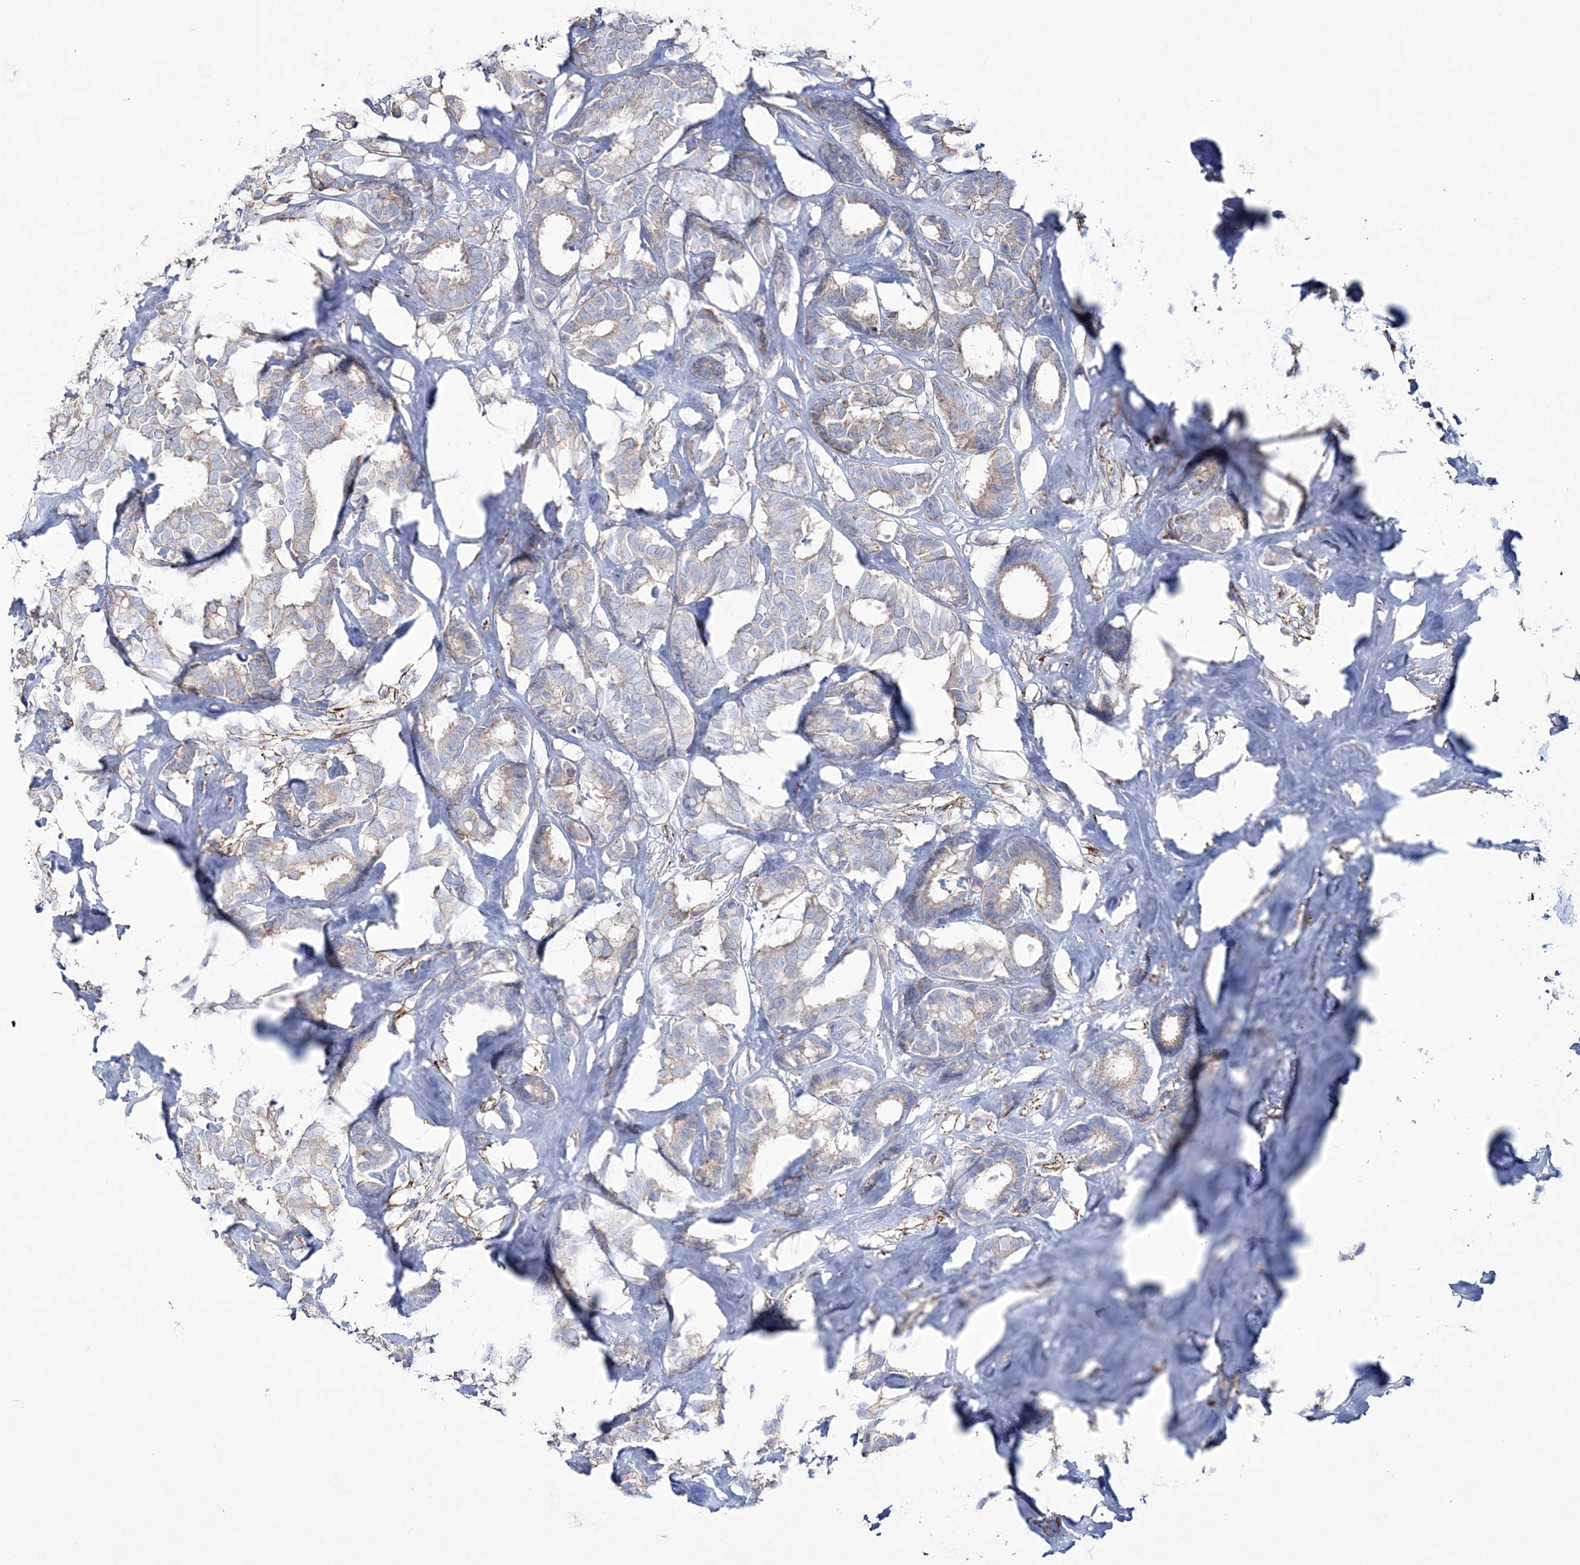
{"staining": {"intensity": "weak", "quantity": "<25%", "location": "cytoplasmic/membranous"}, "tissue": "breast cancer", "cell_type": "Tumor cells", "image_type": "cancer", "snomed": [{"axis": "morphology", "description": "Duct carcinoma"}, {"axis": "topography", "description": "Breast"}], "caption": "IHC micrograph of neoplastic tissue: intraductal carcinoma (breast) stained with DAB reveals no significant protein expression in tumor cells.", "gene": "RICTOR", "patient": {"sex": "female", "age": 87}}